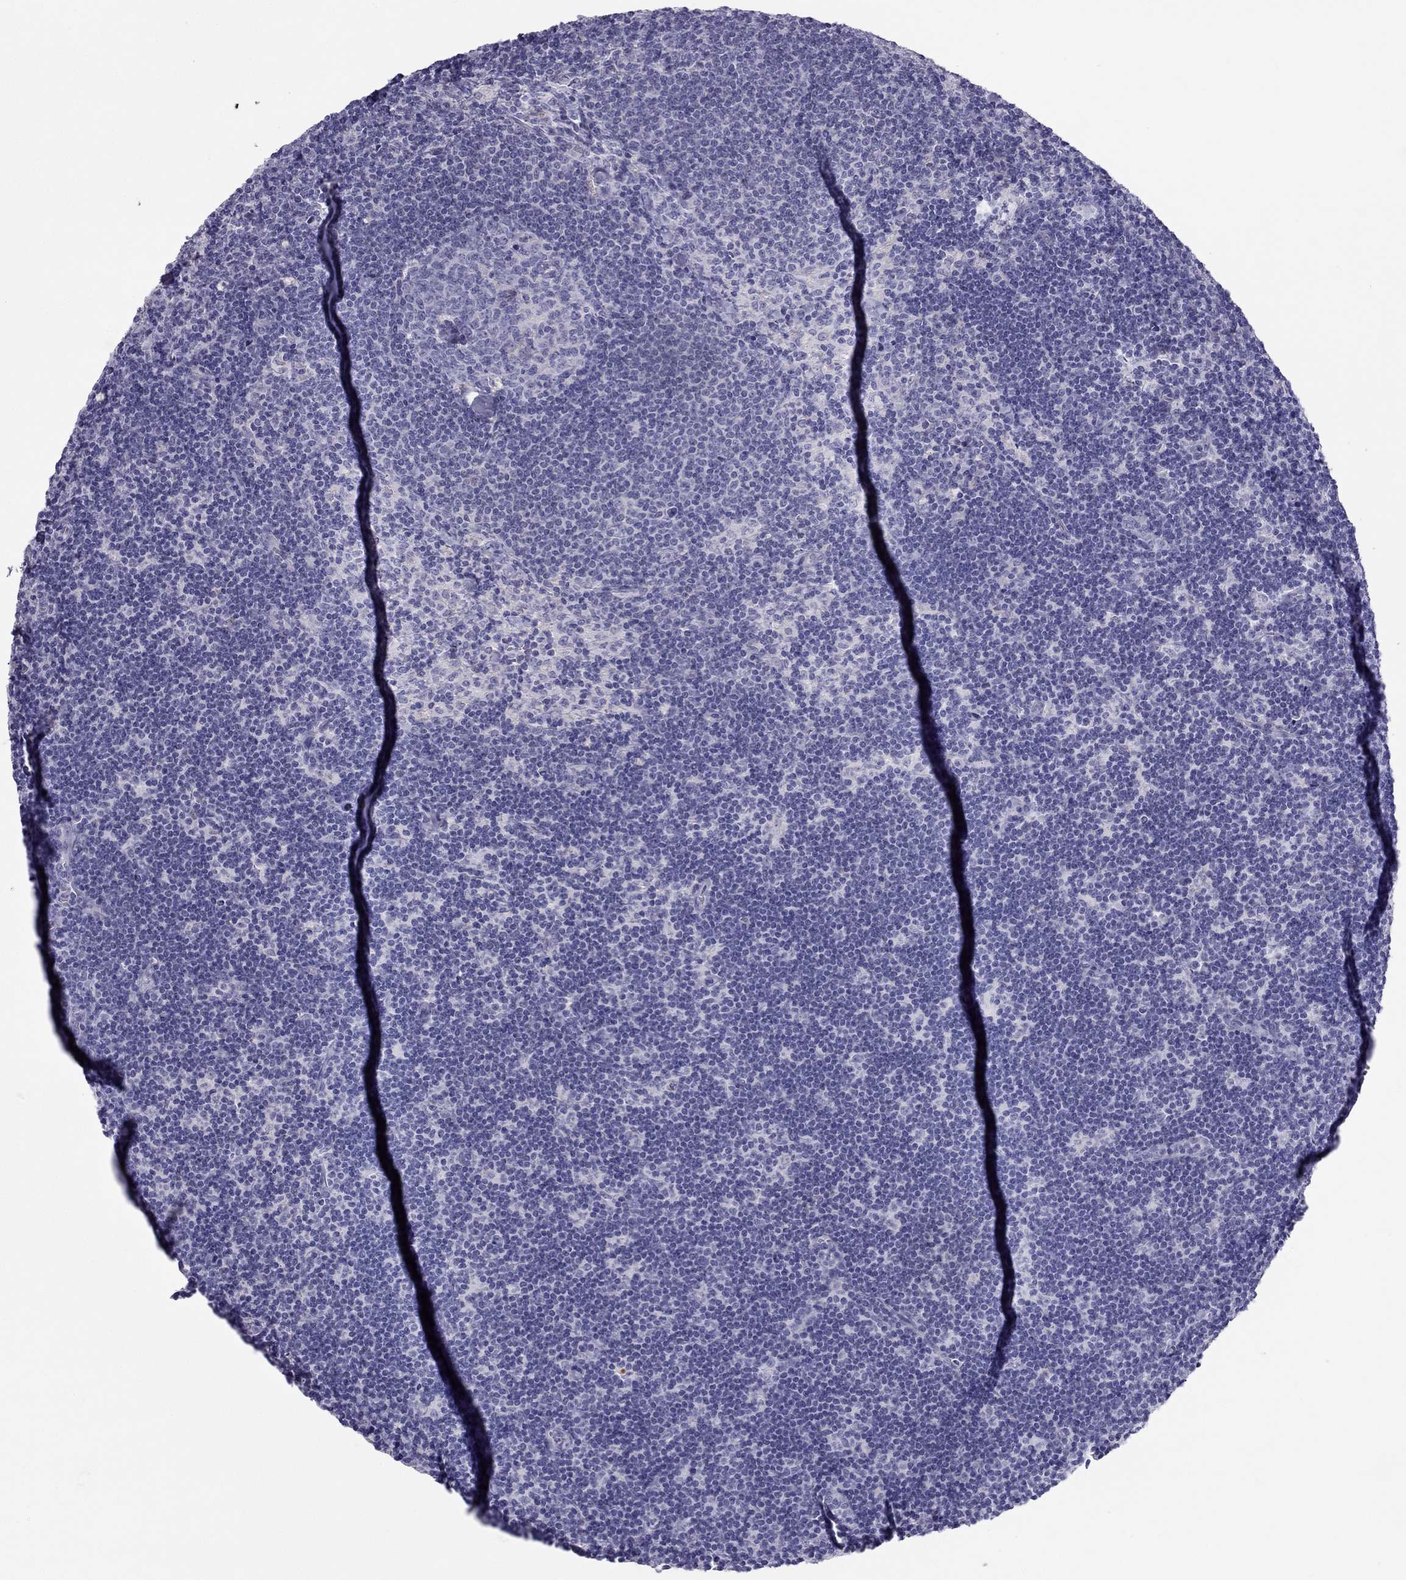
{"staining": {"intensity": "negative", "quantity": "none", "location": "none"}, "tissue": "lymph node", "cell_type": "Germinal center cells", "image_type": "normal", "snomed": [{"axis": "morphology", "description": "Normal tissue, NOS"}, {"axis": "topography", "description": "Lymph node"}], "caption": "Immunohistochemistry (IHC) micrograph of unremarkable lymph node: lymph node stained with DAB (3,3'-diaminobenzidine) reveals no significant protein expression in germinal center cells. (DAB immunohistochemistry visualized using brightfield microscopy, high magnification).", "gene": "MAEL", "patient": {"sex": "female", "age": 34}}